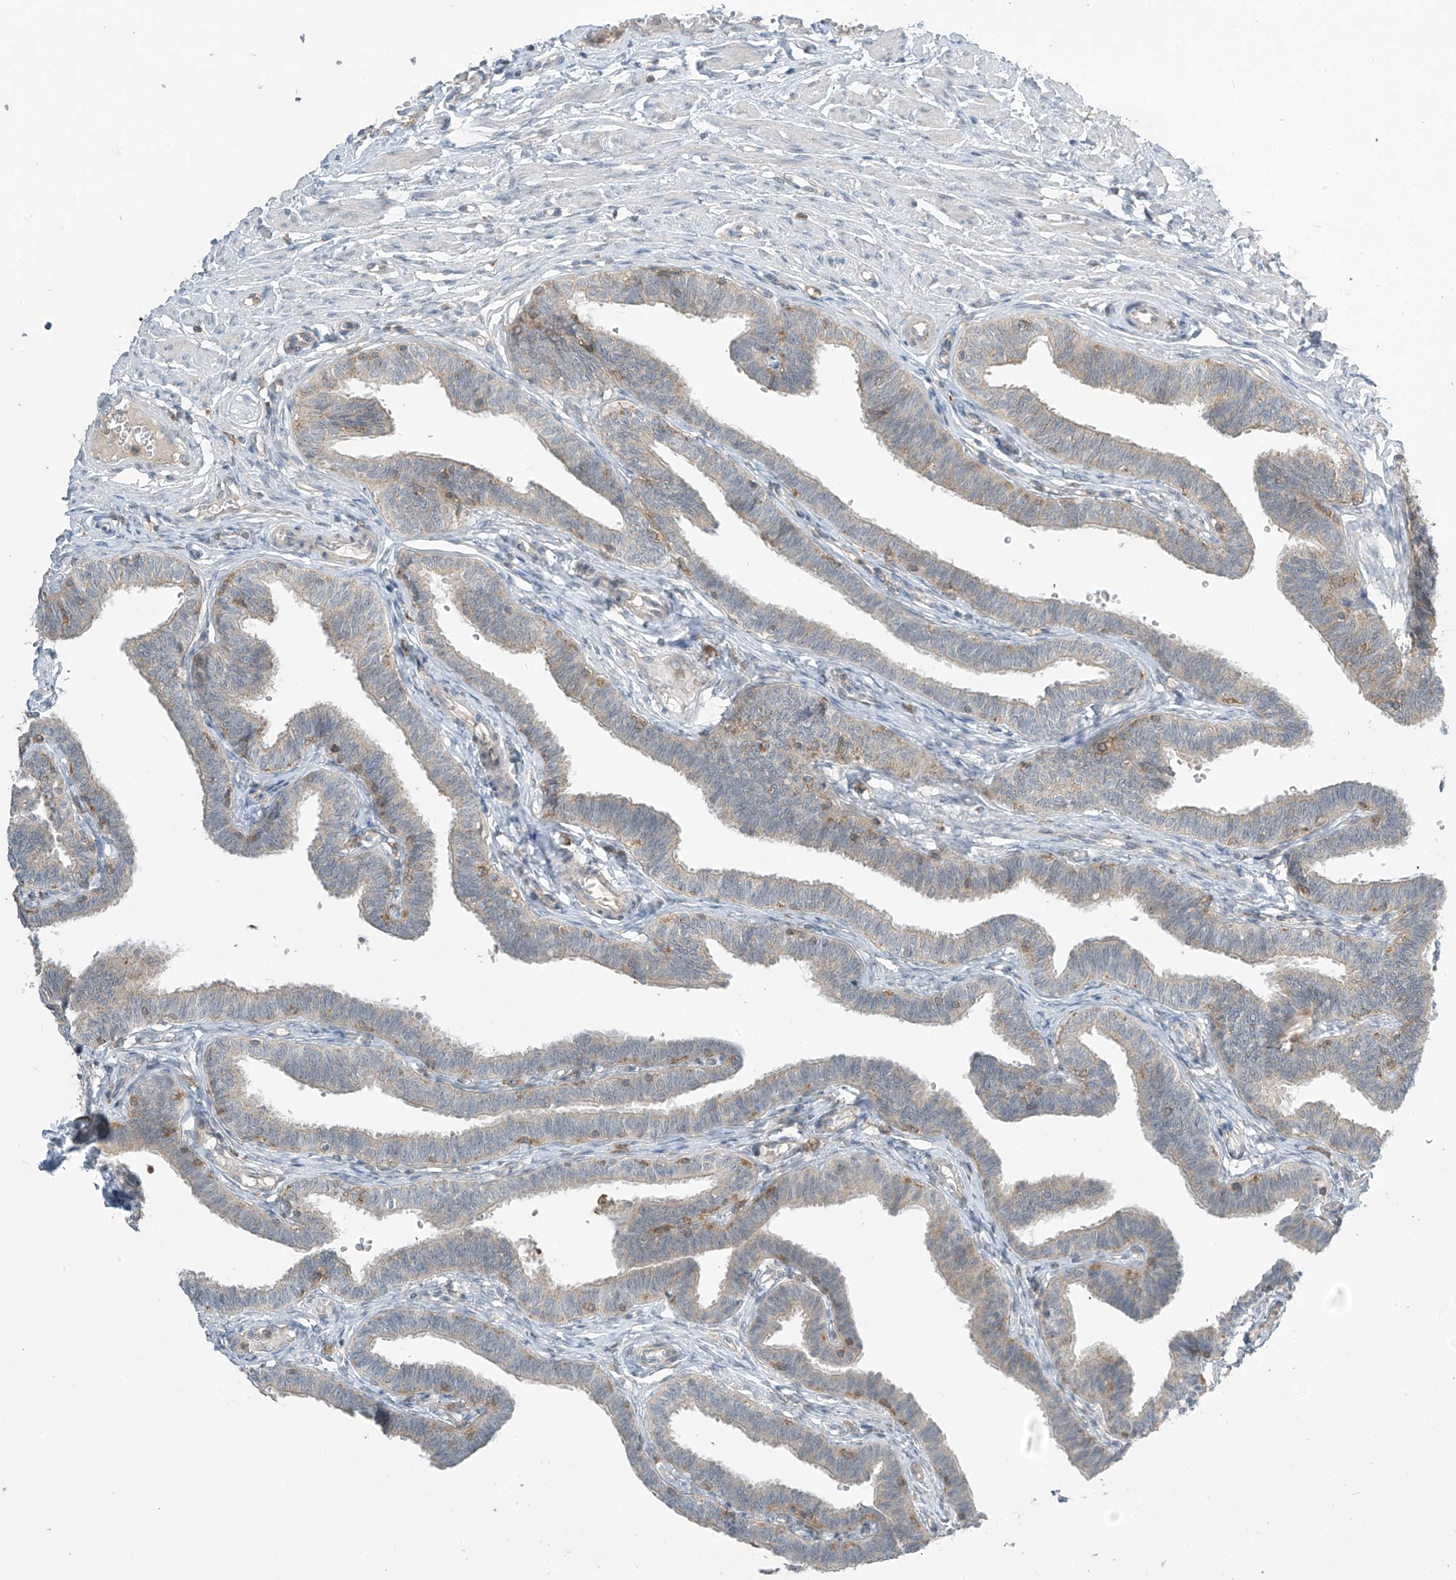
{"staining": {"intensity": "moderate", "quantity": "<25%", "location": "cytoplasmic/membranous"}, "tissue": "fallopian tube", "cell_type": "Glandular cells", "image_type": "normal", "snomed": [{"axis": "morphology", "description": "Normal tissue, NOS"}, {"axis": "topography", "description": "Fallopian tube"}, {"axis": "topography", "description": "Ovary"}], "caption": "Immunohistochemistry of benign fallopian tube displays low levels of moderate cytoplasmic/membranous staining in approximately <25% of glandular cells. (Stains: DAB in brown, nuclei in blue, Microscopy: brightfield microscopy at high magnification).", "gene": "PARVG", "patient": {"sex": "female", "age": 23}}